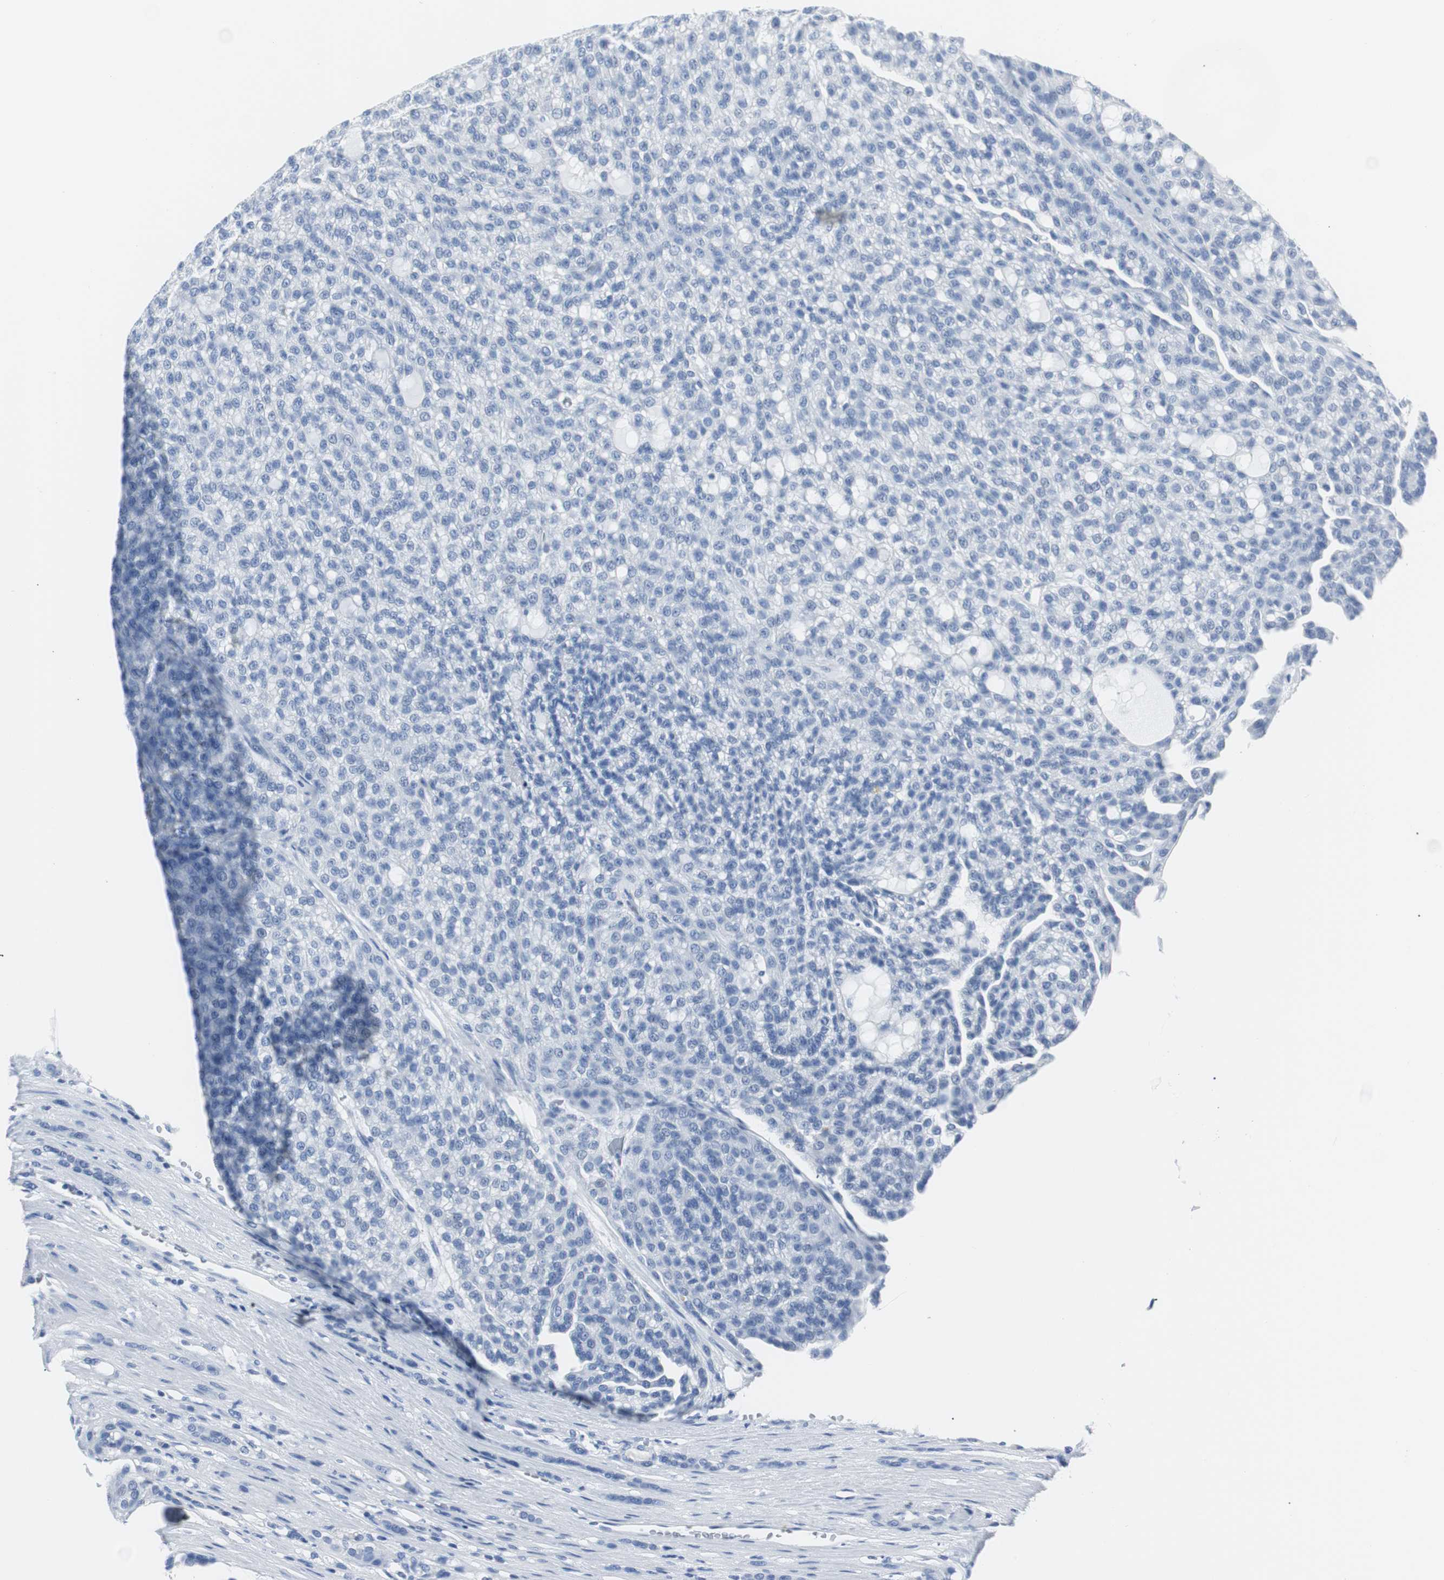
{"staining": {"intensity": "negative", "quantity": "none", "location": "none"}, "tissue": "renal cancer", "cell_type": "Tumor cells", "image_type": "cancer", "snomed": [{"axis": "morphology", "description": "Adenocarcinoma, NOS"}, {"axis": "topography", "description": "Kidney"}], "caption": "This is a histopathology image of immunohistochemistry staining of adenocarcinoma (renal), which shows no staining in tumor cells.", "gene": "GAP43", "patient": {"sex": "male", "age": 63}}